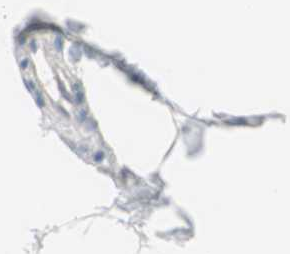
{"staining": {"intensity": "negative", "quantity": "none", "location": "none"}, "tissue": "adipose tissue", "cell_type": "Adipocytes", "image_type": "normal", "snomed": [{"axis": "morphology", "description": "Normal tissue, NOS"}, {"axis": "topography", "description": "Soft tissue"}], "caption": "DAB (3,3'-diaminobenzidine) immunohistochemical staining of benign adipose tissue displays no significant staining in adipocytes.", "gene": "MSTO1", "patient": {"sex": "male", "age": 26}}